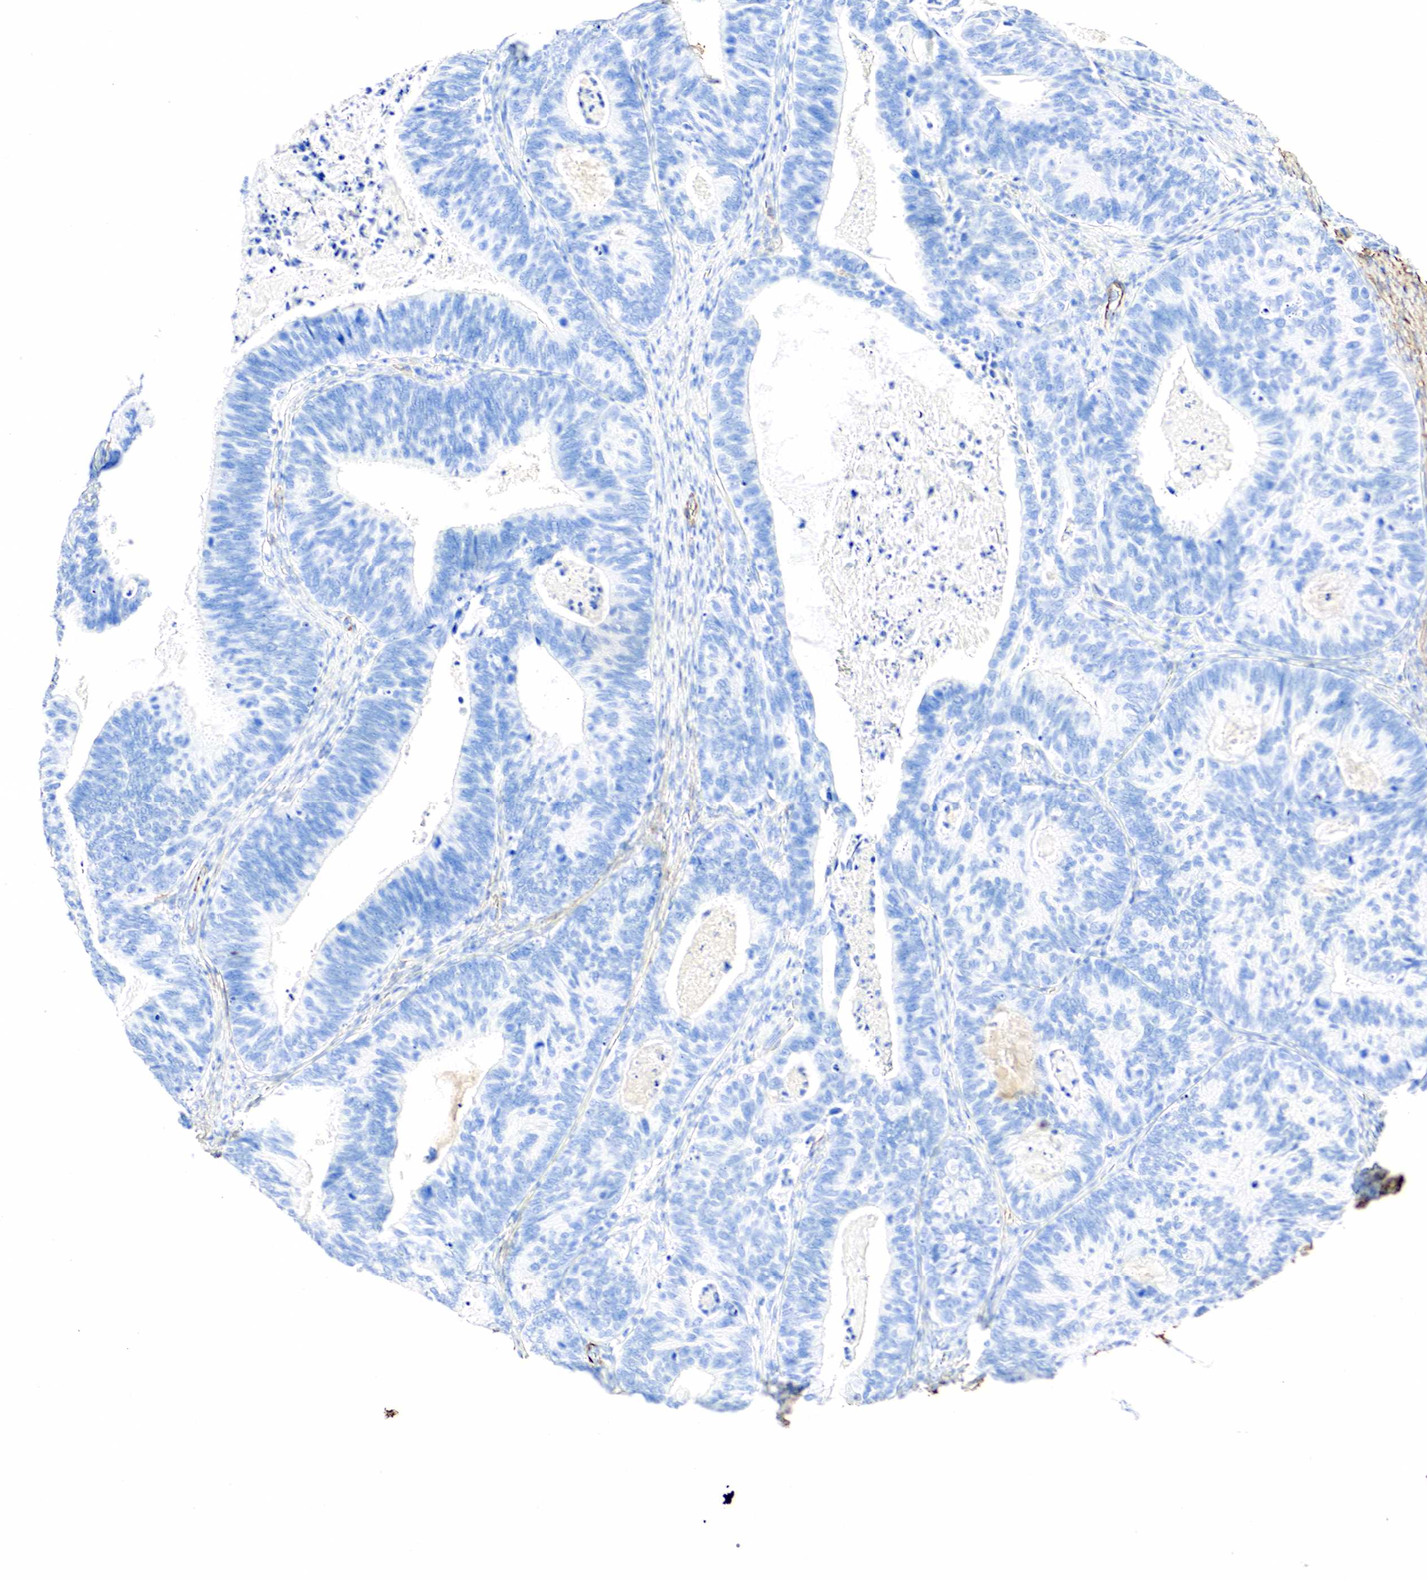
{"staining": {"intensity": "negative", "quantity": "none", "location": "none"}, "tissue": "ovarian cancer", "cell_type": "Tumor cells", "image_type": "cancer", "snomed": [{"axis": "morphology", "description": "Carcinoma, endometroid"}, {"axis": "topography", "description": "Ovary"}], "caption": "Immunohistochemical staining of ovarian cancer (endometroid carcinoma) shows no significant staining in tumor cells.", "gene": "ACTA1", "patient": {"sex": "female", "age": 52}}